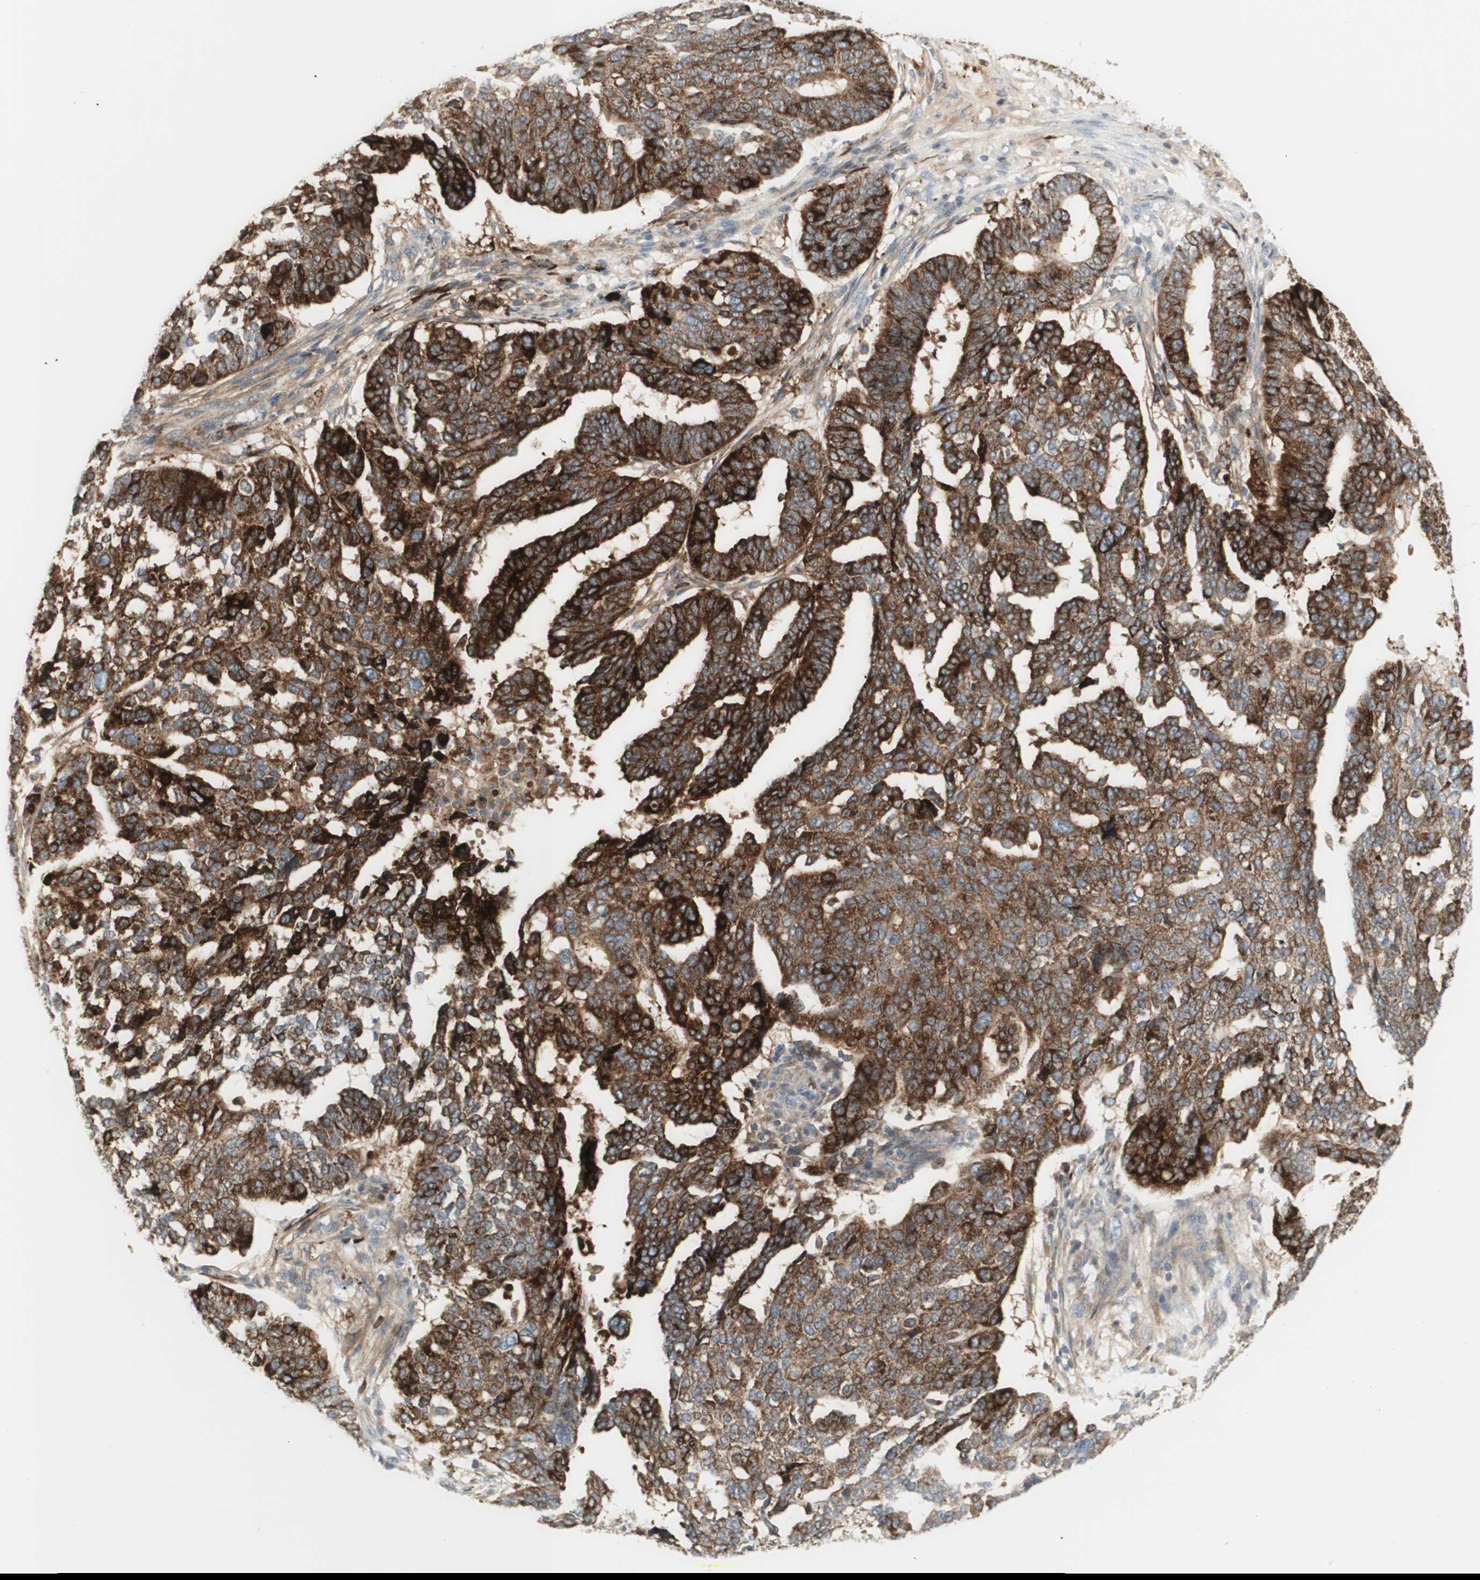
{"staining": {"intensity": "strong", "quantity": ">75%", "location": "cytoplasmic/membranous"}, "tissue": "ovarian cancer", "cell_type": "Tumor cells", "image_type": "cancer", "snomed": [{"axis": "morphology", "description": "Cystadenocarcinoma, serous, NOS"}, {"axis": "topography", "description": "Ovary"}], "caption": "Immunohistochemistry (IHC) of ovarian cancer shows high levels of strong cytoplasmic/membranous positivity in approximately >75% of tumor cells.", "gene": "MDK", "patient": {"sex": "female", "age": 59}}